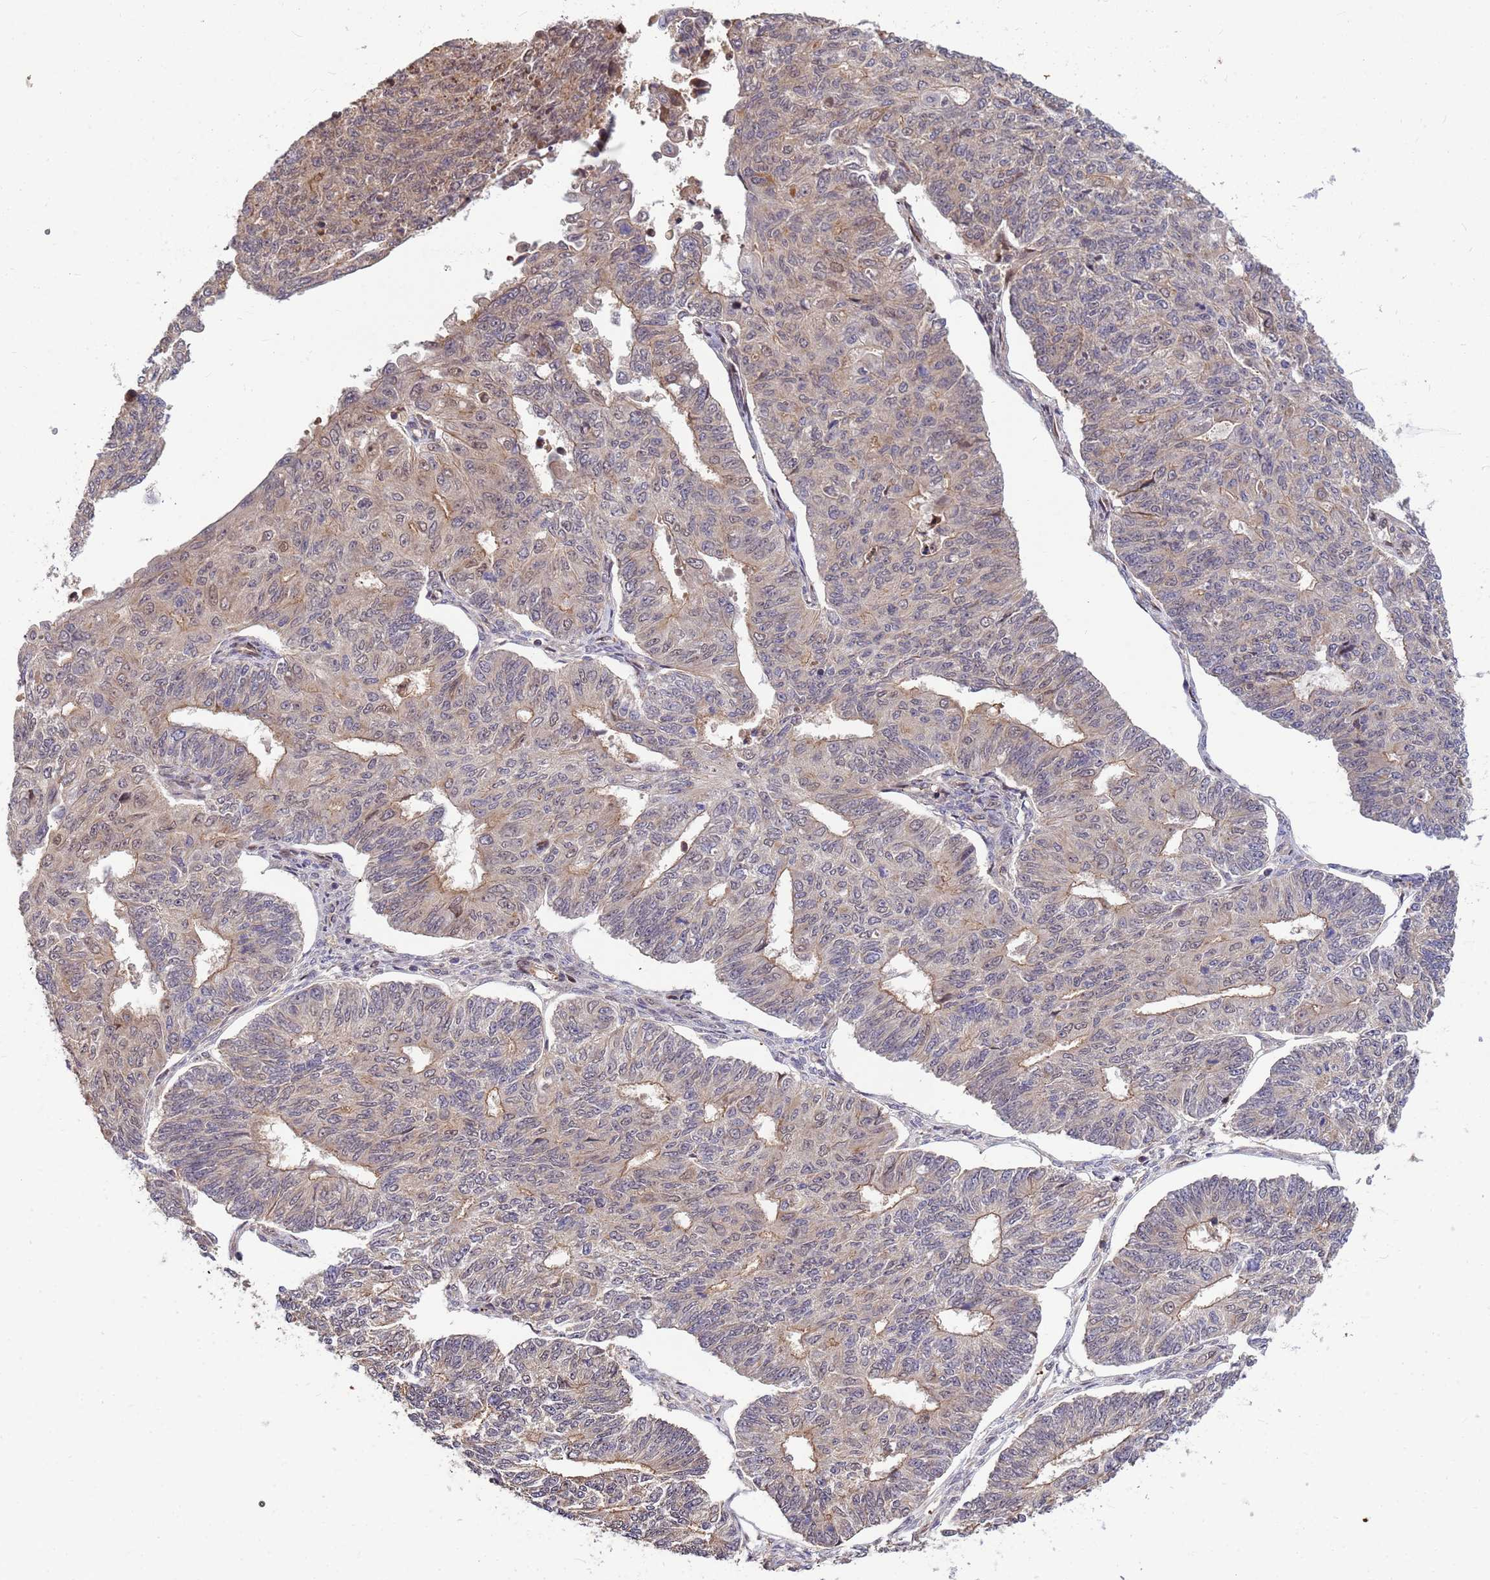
{"staining": {"intensity": "weak", "quantity": "25%-75%", "location": "cytoplasmic/membranous"}, "tissue": "endometrial cancer", "cell_type": "Tumor cells", "image_type": "cancer", "snomed": [{"axis": "morphology", "description": "Adenocarcinoma, NOS"}, {"axis": "topography", "description": "Endometrium"}], "caption": "Human endometrial cancer stained with a brown dye demonstrates weak cytoplasmic/membranous positive positivity in approximately 25%-75% of tumor cells.", "gene": "DUS4L", "patient": {"sex": "female", "age": 32}}